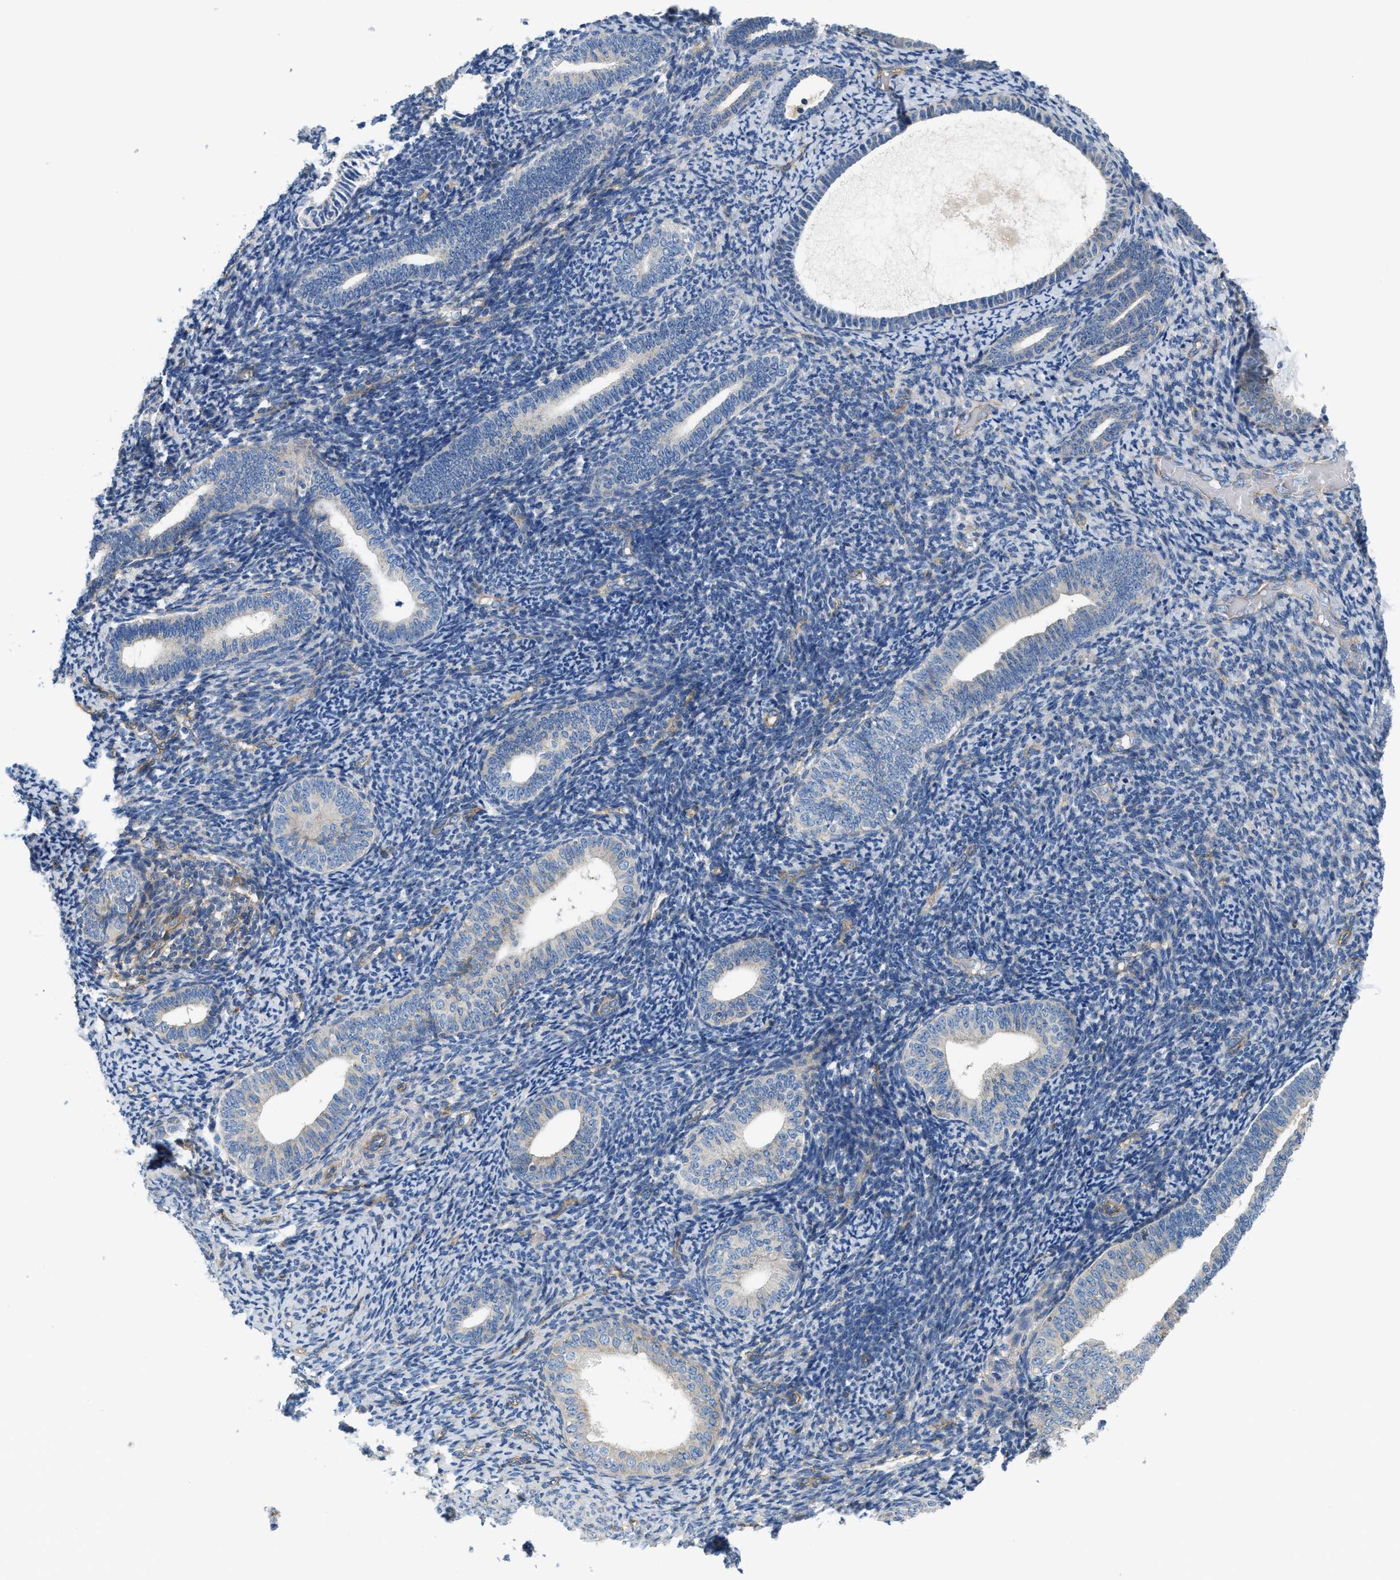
{"staining": {"intensity": "negative", "quantity": "none", "location": "none"}, "tissue": "endometrium", "cell_type": "Cells in endometrial stroma", "image_type": "normal", "snomed": [{"axis": "morphology", "description": "Normal tissue, NOS"}, {"axis": "topography", "description": "Endometrium"}], "caption": "Immunohistochemical staining of benign human endometrium displays no significant expression in cells in endometrial stroma.", "gene": "NSUN7", "patient": {"sex": "female", "age": 66}}